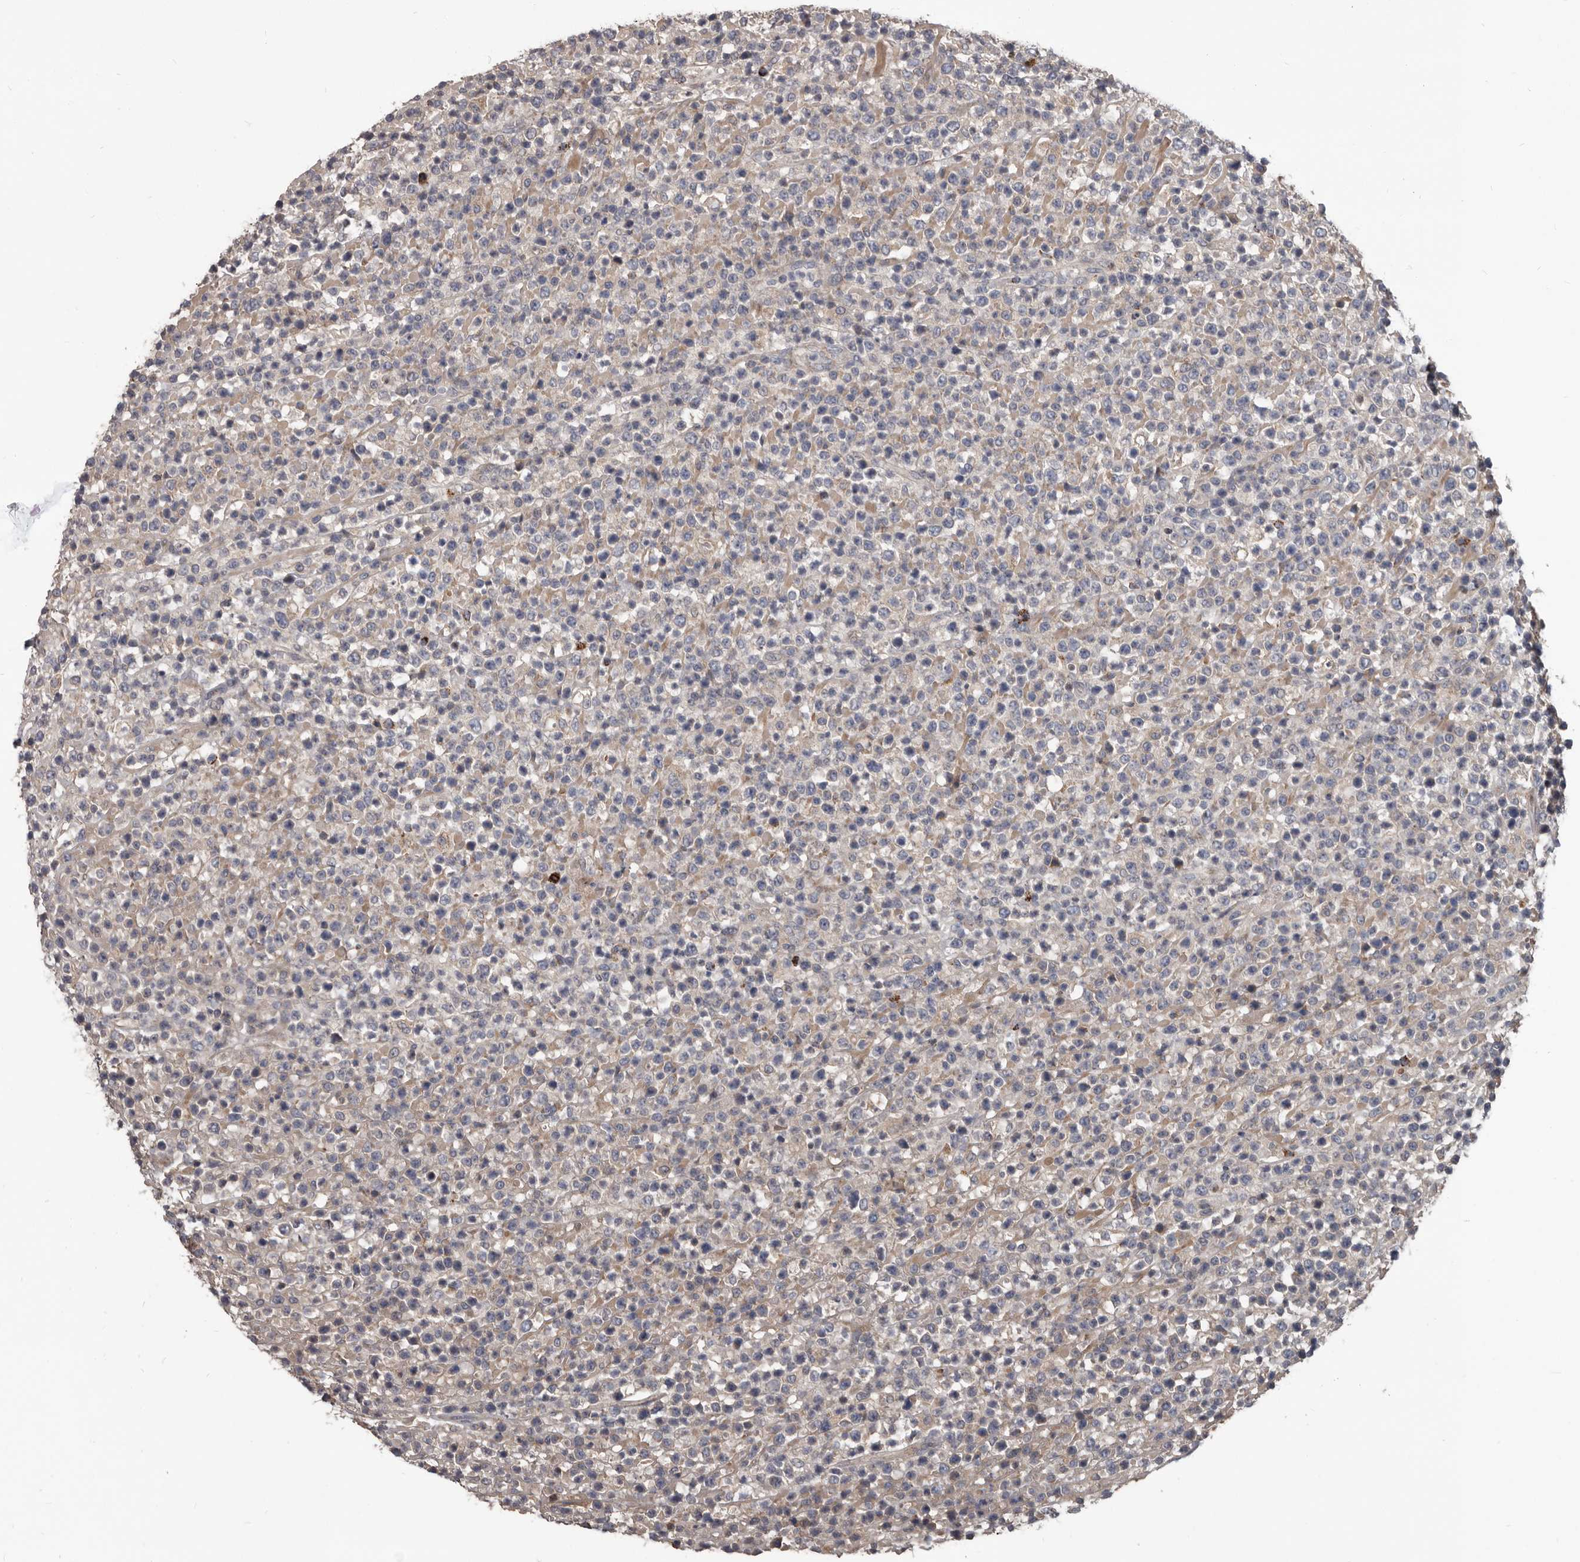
{"staining": {"intensity": "negative", "quantity": "none", "location": "none"}, "tissue": "lymphoma", "cell_type": "Tumor cells", "image_type": "cancer", "snomed": [{"axis": "morphology", "description": "Malignant lymphoma, non-Hodgkin's type, High grade"}, {"axis": "topography", "description": "Colon"}], "caption": "This is an IHC micrograph of human lymphoma. There is no staining in tumor cells.", "gene": "ALDH5A1", "patient": {"sex": "female", "age": 53}}